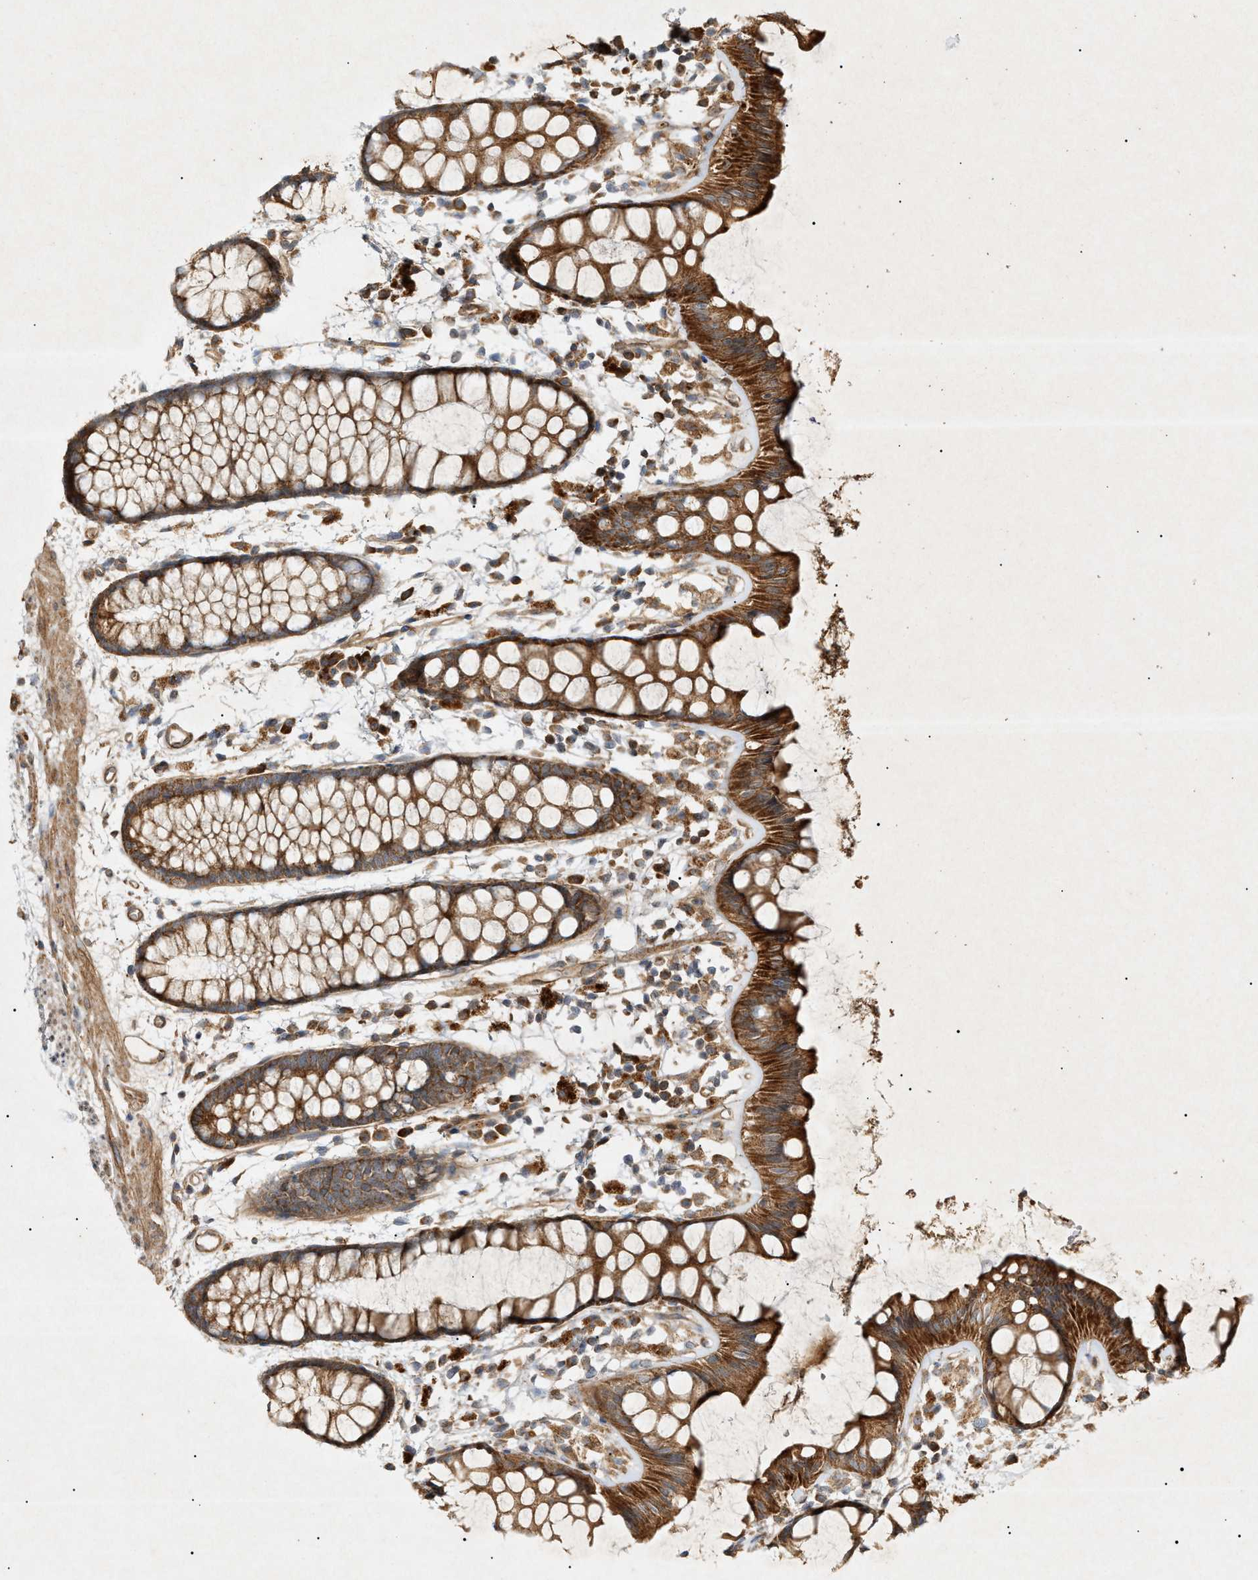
{"staining": {"intensity": "strong", "quantity": ">75%", "location": "cytoplasmic/membranous"}, "tissue": "rectum", "cell_type": "Glandular cells", "image_type": "normal", "snomed": [{"axis": "morphology", "description": "Normal tissue, NOS"}, {"axis": "topography", "description": "Rectum"}], "caption": "DAB immunohistochemical staining of normal human rectum shows strong cytoplasmic/membranous protein staining in approximately >75% of glandular cells. The protein of interest is shown in brown color, while the nuclei are stained blue.", "gene": "MTCH1", "patient": {"sex": "female", "age": 66}}